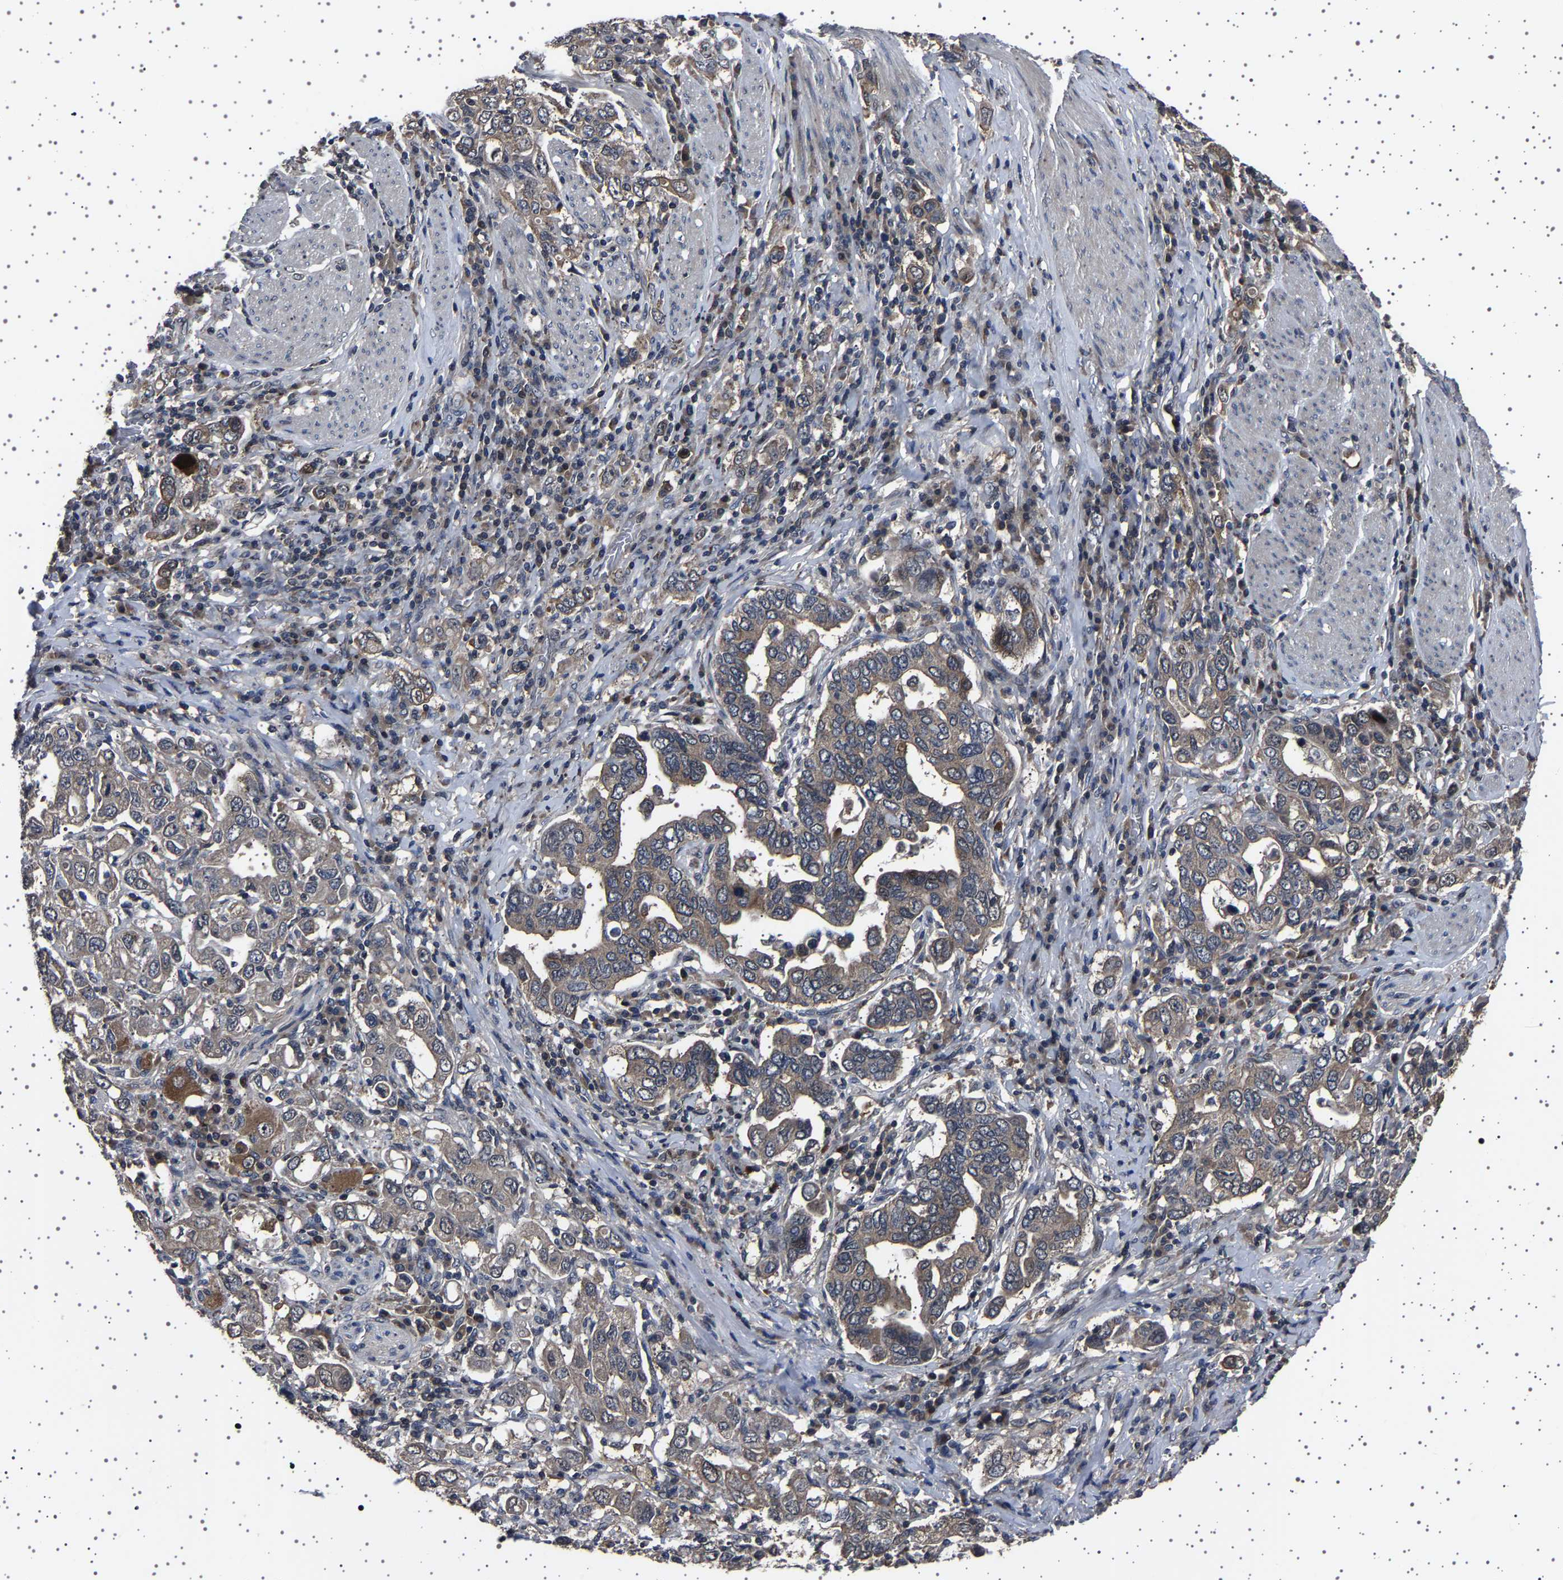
{"staining": {"intensity": "moderate", "quantity": ">75%", "location": "cytoplasmic/membranous"}, "tissue": "stomach cancer", "cell_type": "Tumor cells", "image_type": "cancer", "snomed": [{"axis": "morphology", "description": "Adenocarcinoma, NOS"}, {"axis": "topography", "description": "Stomach, upper"}], "caption": "The histopathology image shows staining of stomach cancer (adenocarcinoma), revealing moderate cytoplasmic/membranous protein staining (brown color) within tumor cells.", "gene": "NCKAP1", "patient": {"sex": "male", "age": 62}}